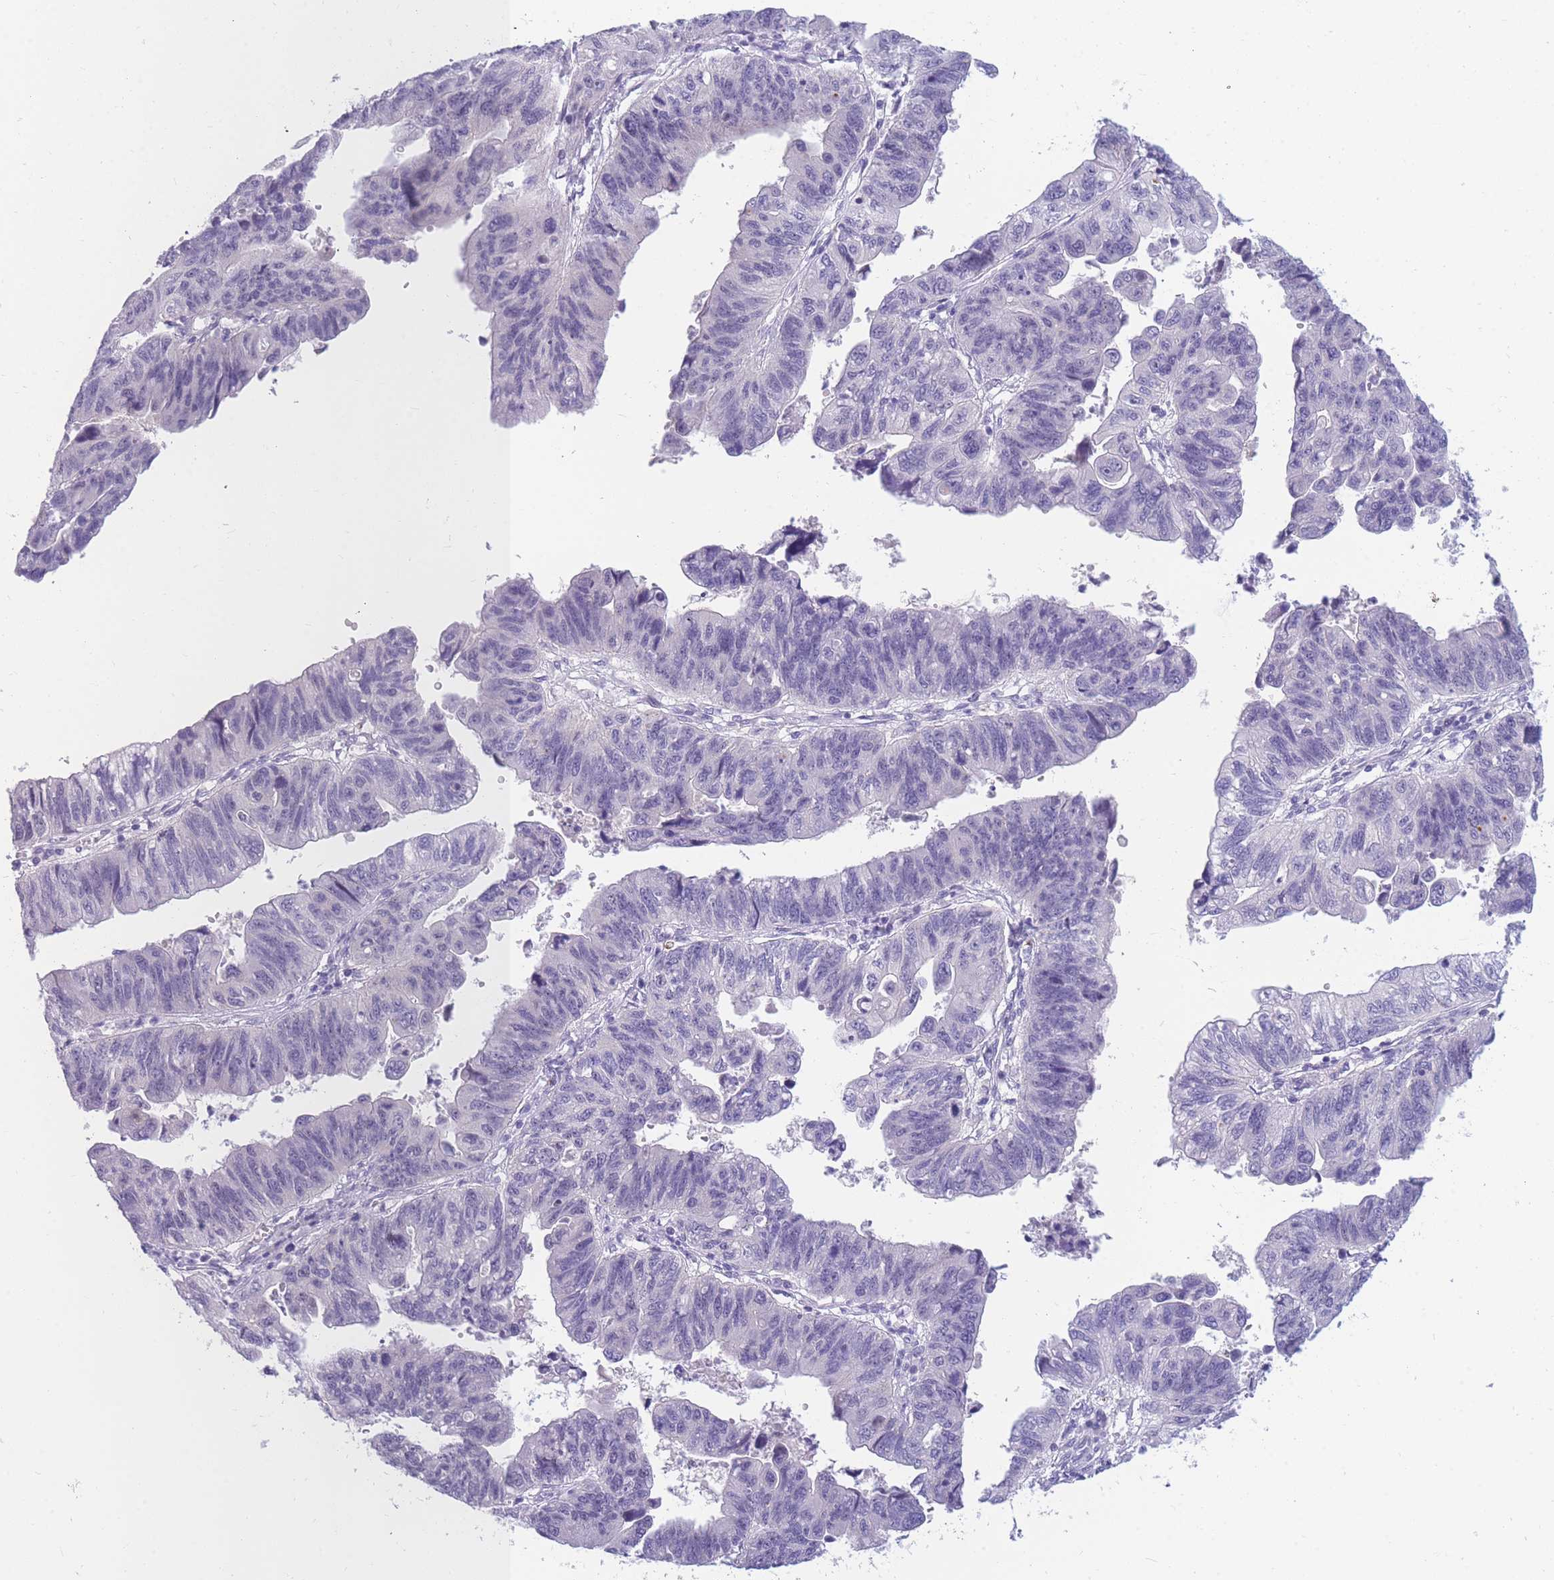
{"staining": {"intensity": "negative", "quantity": "none", "location": "none"}, "tissue": "stomach cancer", "cell_type": "Tumor cells", "image_type": "cancer", "snomed": [{"axis": "morphology", "description": "Adenocarcinoma, NOS"}, {"axis": "topography", "description": "Stomach"}], "caption": "Immunohistochemistry micrograph of neoplastic tissue: human stomach adenocarcinoma stained with DAB (3,3'-diaminobenzidine) exhibits no significant protein positivity in tumor cells. (Stains: DAB (3,3'-diaminobenzidine) immunohistochemistry (IHC) with hematoxylin counter stain, Microscopy: brightfield microscopy at high magnification).", "gene": "DDX49", "patient": {"sex": "male", "age": 59}}